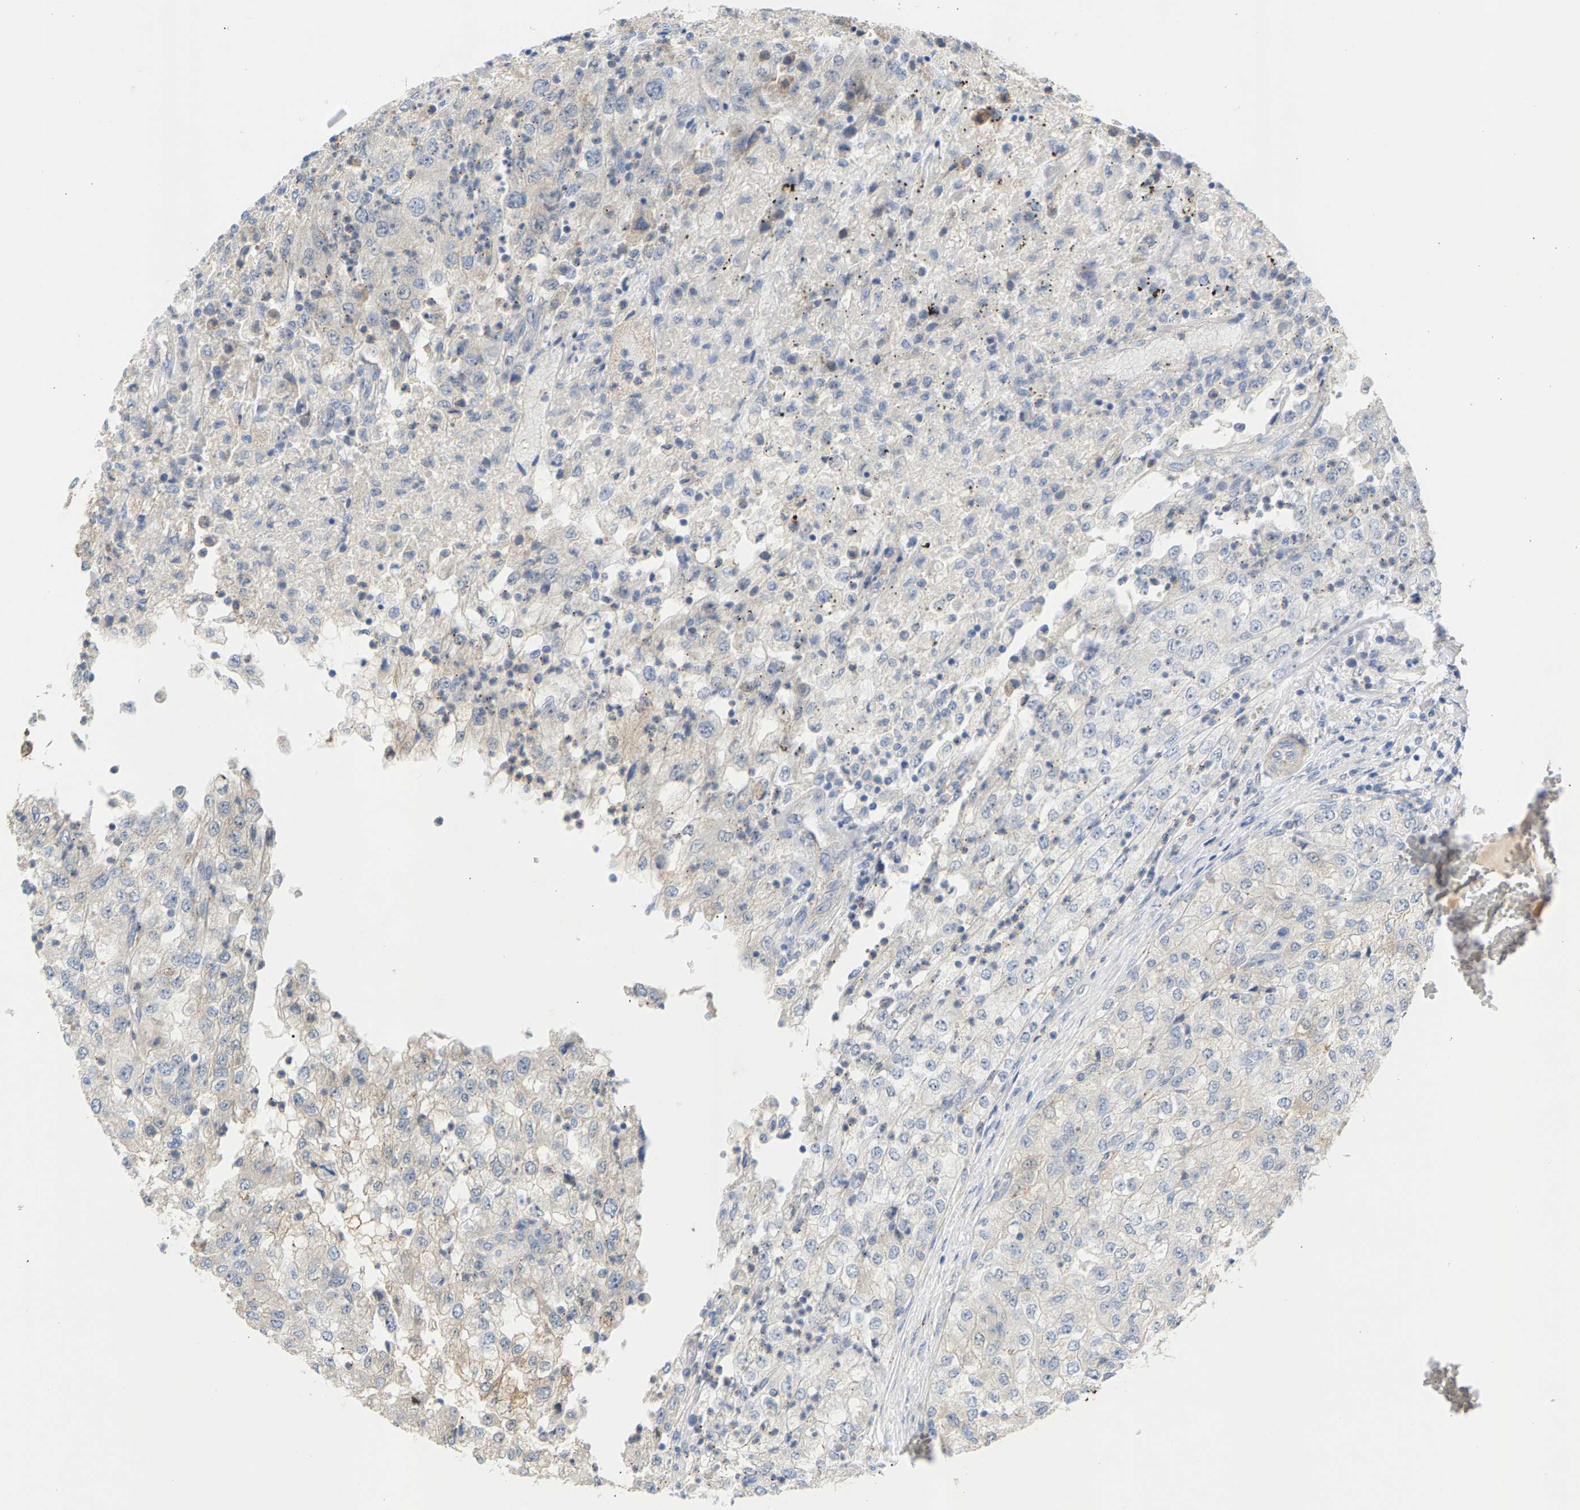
{"staining": {"intensity": "negative", "quantity": "none", "location": "none"}, "tissue": "renal cancer", "cell_type": "Tumor cells", "image_type": "cancer", "snomed": [{"axis": "morphology", "description": "Adenocarcinoma, NOS"}, {"axis": "topography", "description": "Kidney"}], "caption": "The IHC photomicrograph has no significant expression in tumor cells of renal adenocarcinoma tissue.", "gene": "KRTAP27-1", "patient": {"sex": "female", "age": 54}}